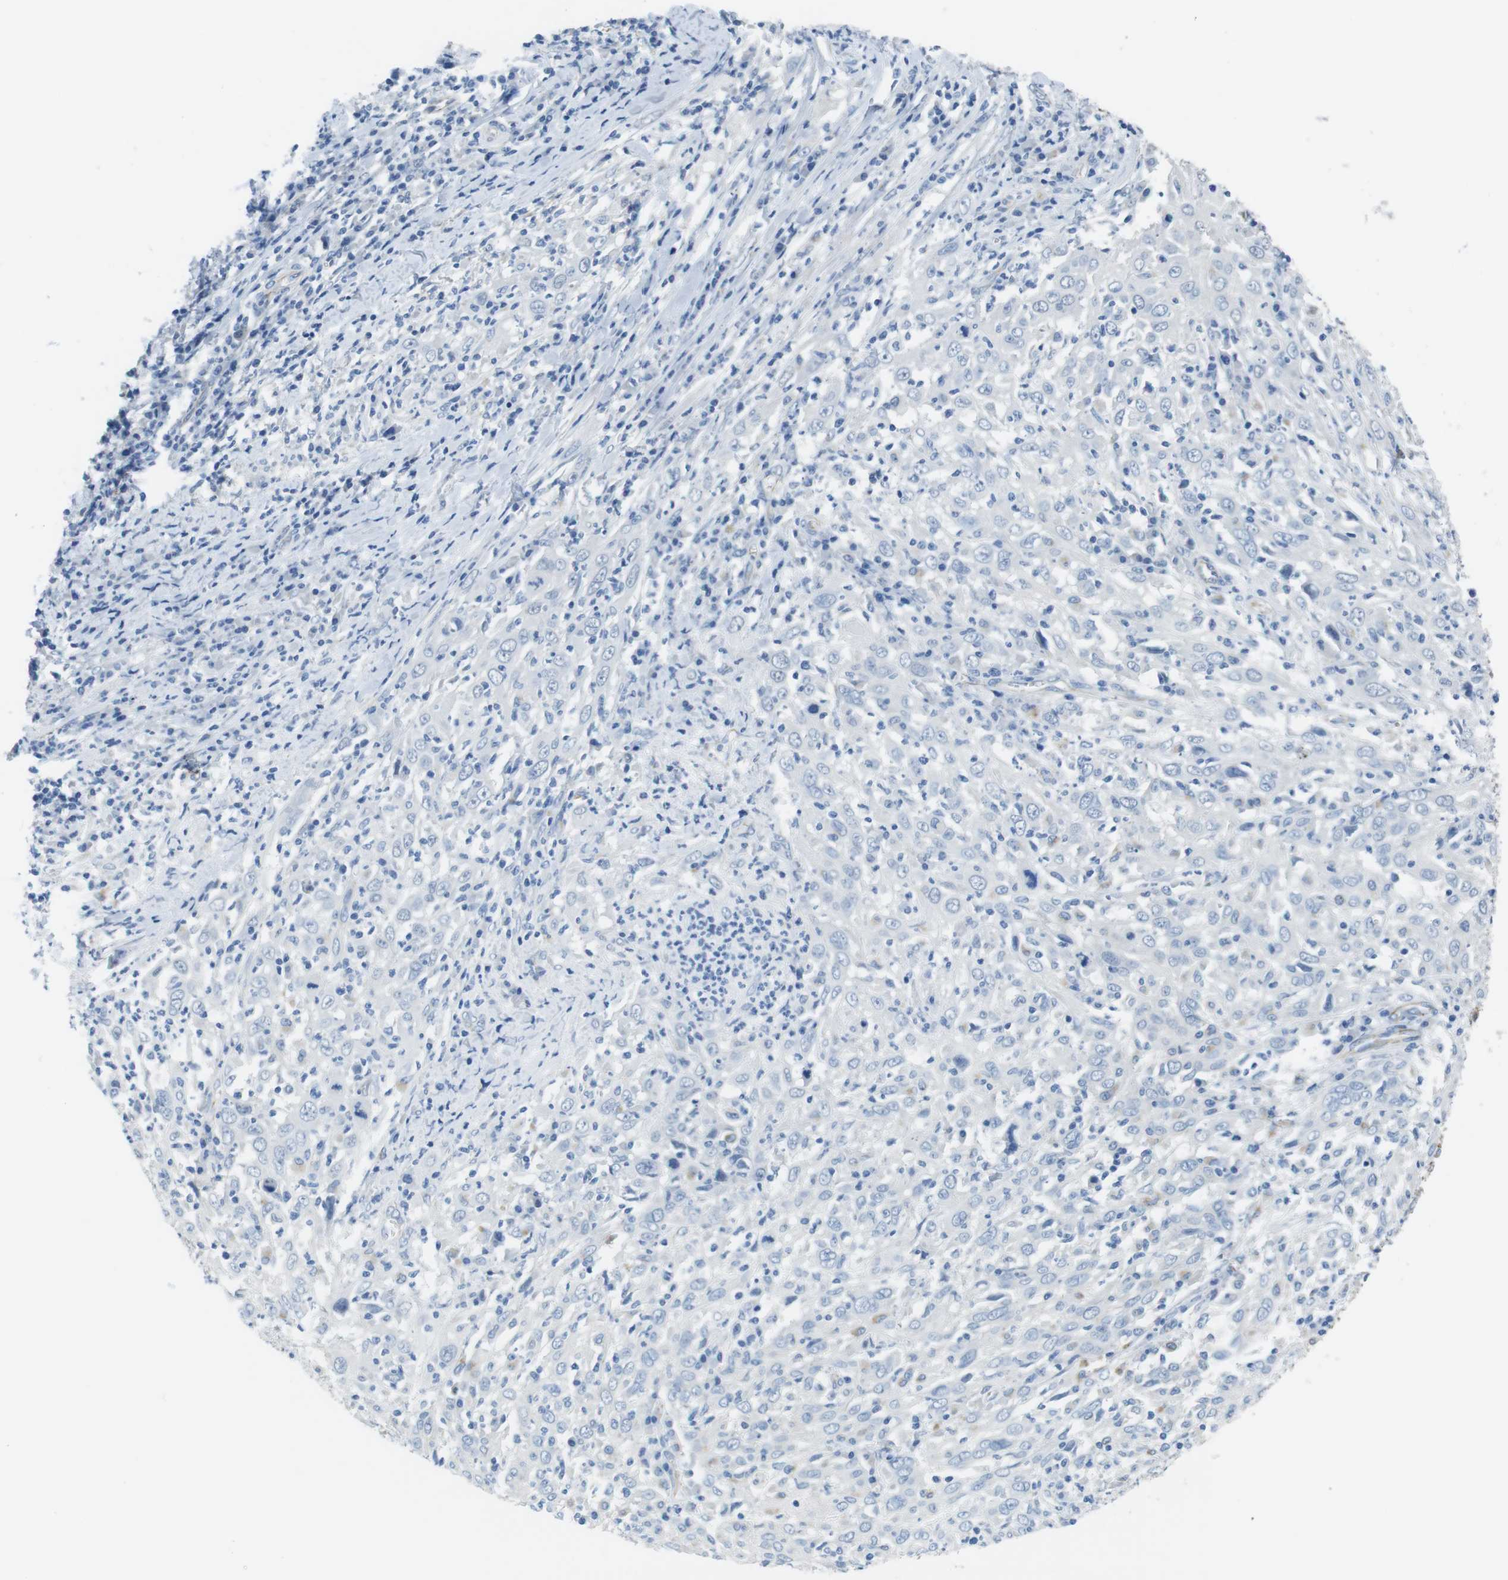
{"staining": {"intensity": "negative", "quantity": "none", "location": "none"}, "tissue": "cervical cancer", "cell_type": "Tumor cells", "image_type": "cancer", "snomed": [{"axis": "morphology", "description": "Squamous cell carcinoma, NOS"}, {"axis": "topography", "description": "Cervix"}], "caption": "IHC image of neoplastic tissue: cervical cancer (squamous cell carcinoma) stained with DAB displays no significant protein staining in tumor cells.", "gene": "SLC6A6", "patient": {"sex": "female", "age": 46}}